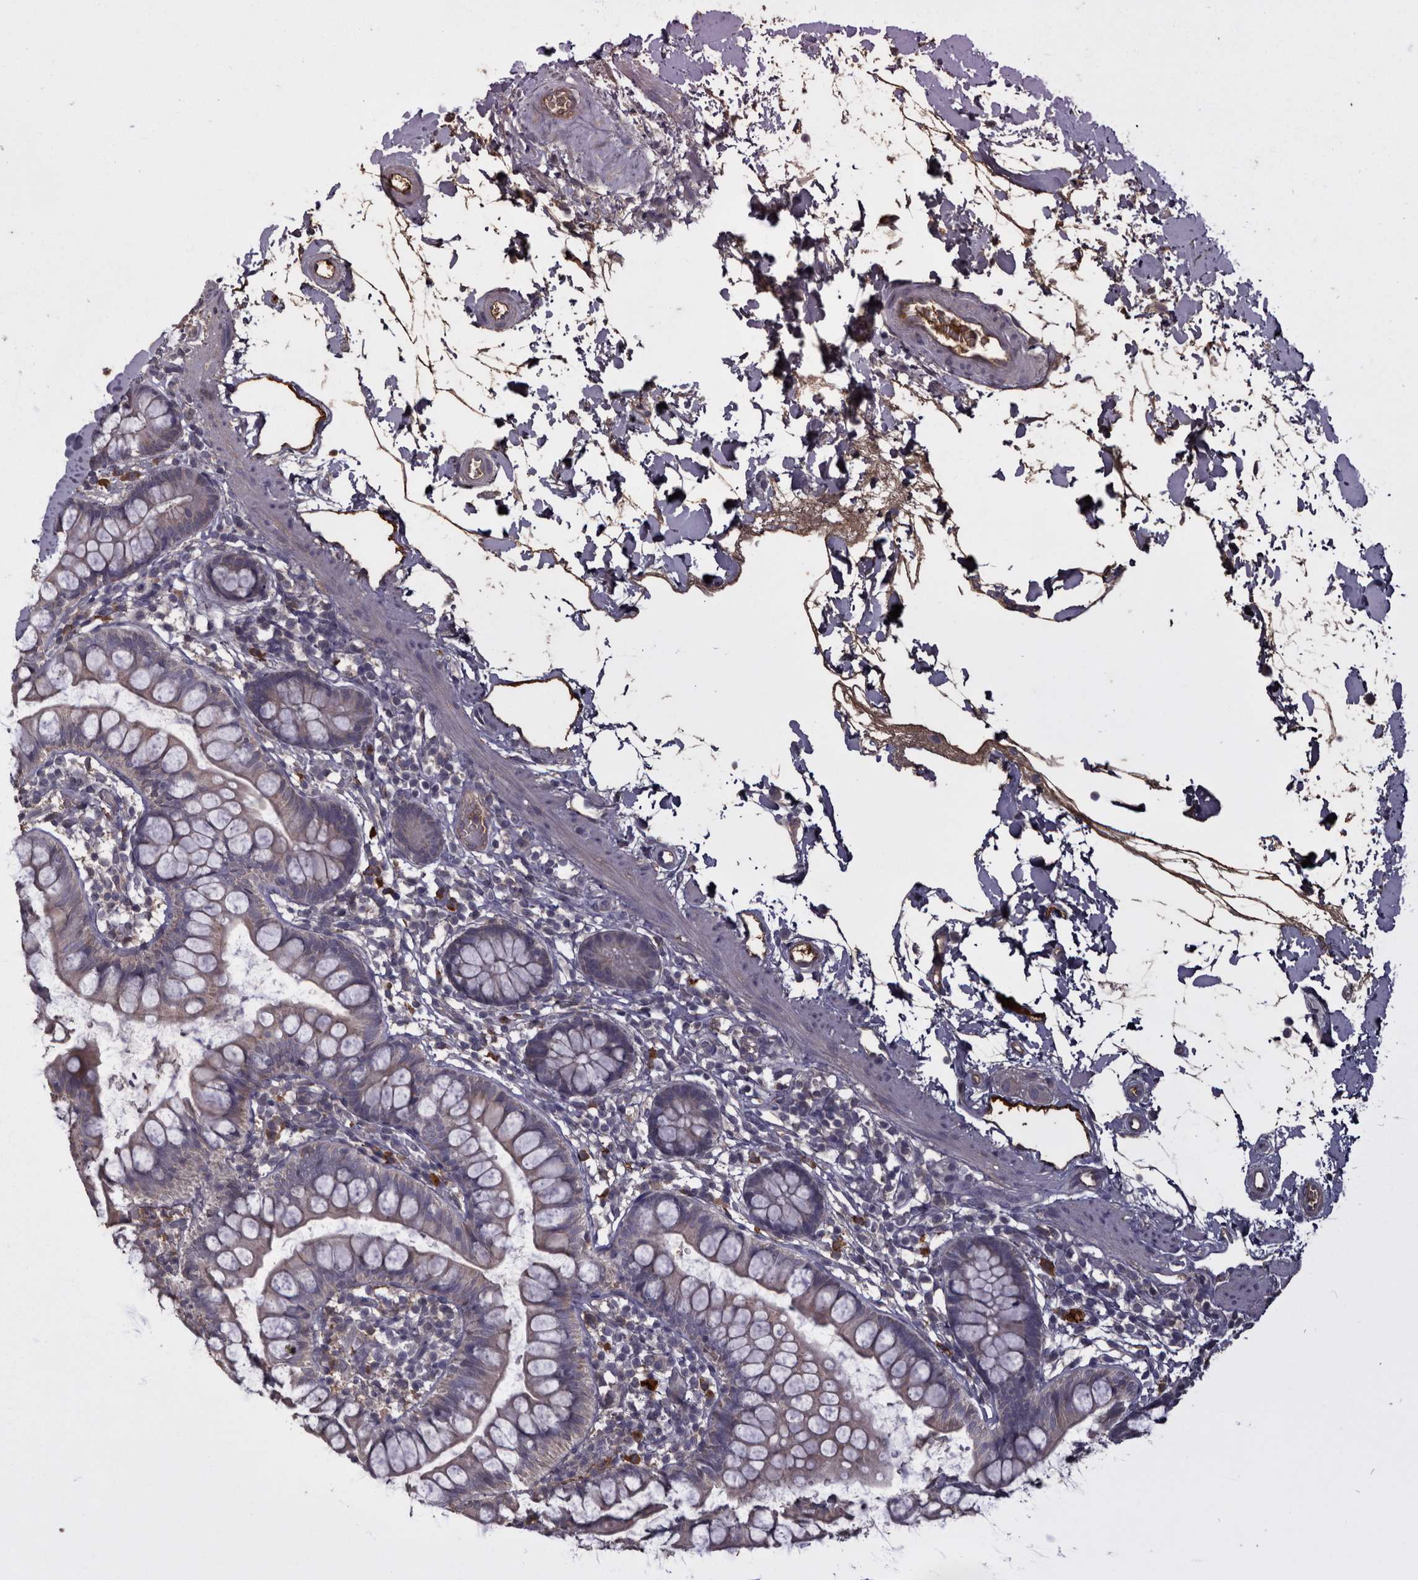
{"staining": {"intensity": "negative", "quantity": "none", "location": "none"}, "tissue": "small intestine", "cell_type": "Glandular cells", "image_type": "normal", "snomed": [{"axis": "morphology", "description": "Normal tissue, NOS"}, {"axis": "topography", "description": "Small intestine"}], "caption": "Immunohistochemistry micrograph of unremarkable small intestine stained for a protein (brown), which demonstrates no staining in glandular cells. (Immunohistochemistry (ihc), brightfield microscopy, high magnification).", "gene": "HCAR2", "patient": {"sex": "female", "age": 84}}